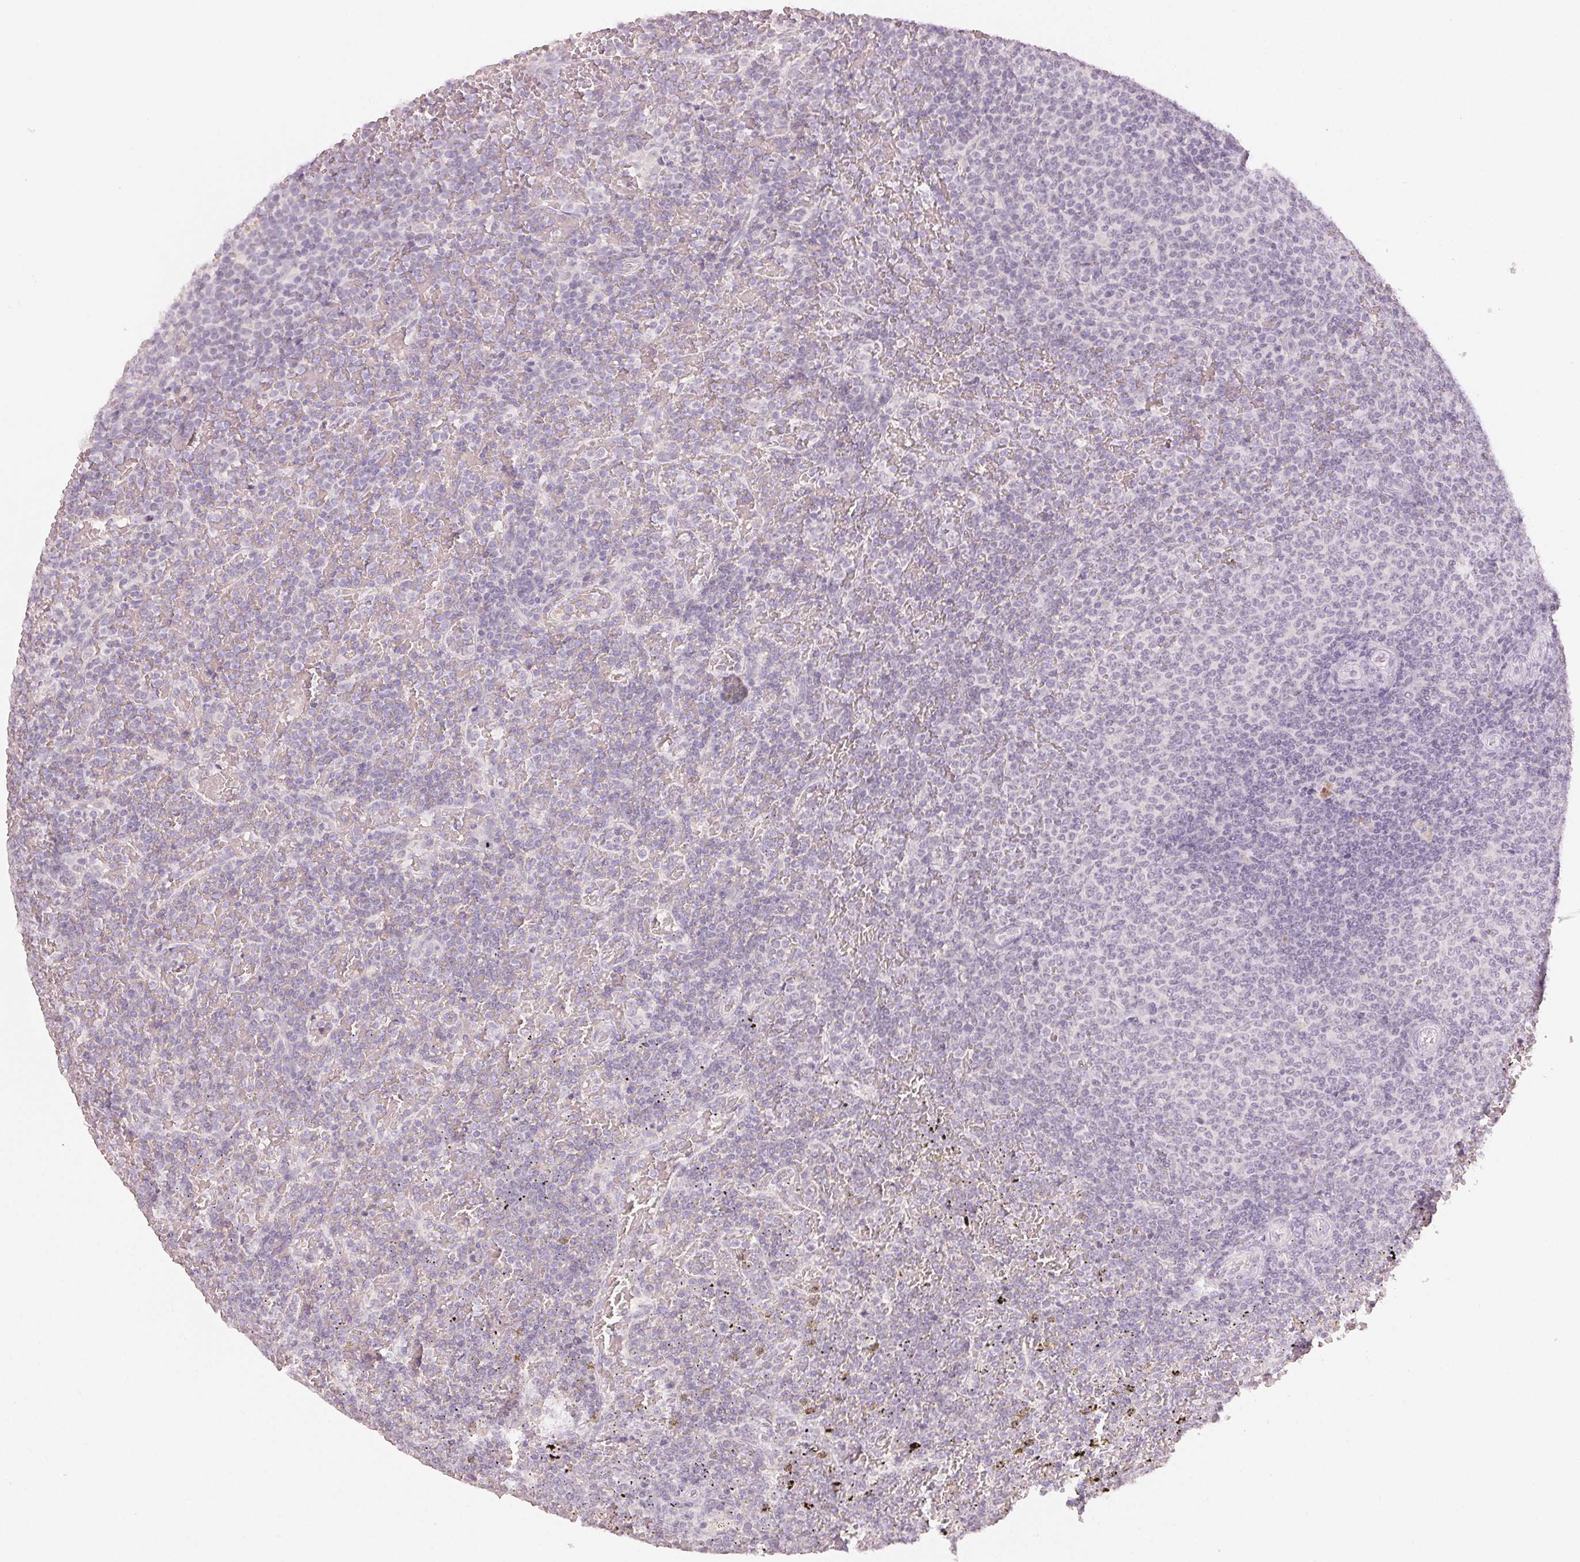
{"staining": {"intensity": "negative", "quantity": "none", "location": "none"}, "tissue": "lymphoma", "cell_type": "Tumor cells", "image_type": "cancer", "snomed": [{"axis": "morphology", "description": "Malignant lymphoma, non-Hodgkin's type, Low grade"}, {"axis": "topography", "description": "Spleen"}], "caption": "The micrograph exhibits no significant staining in tumor cells of lymphoma.", "gene": "LVRN", "patient": {"sex": "female", "age": 77}}